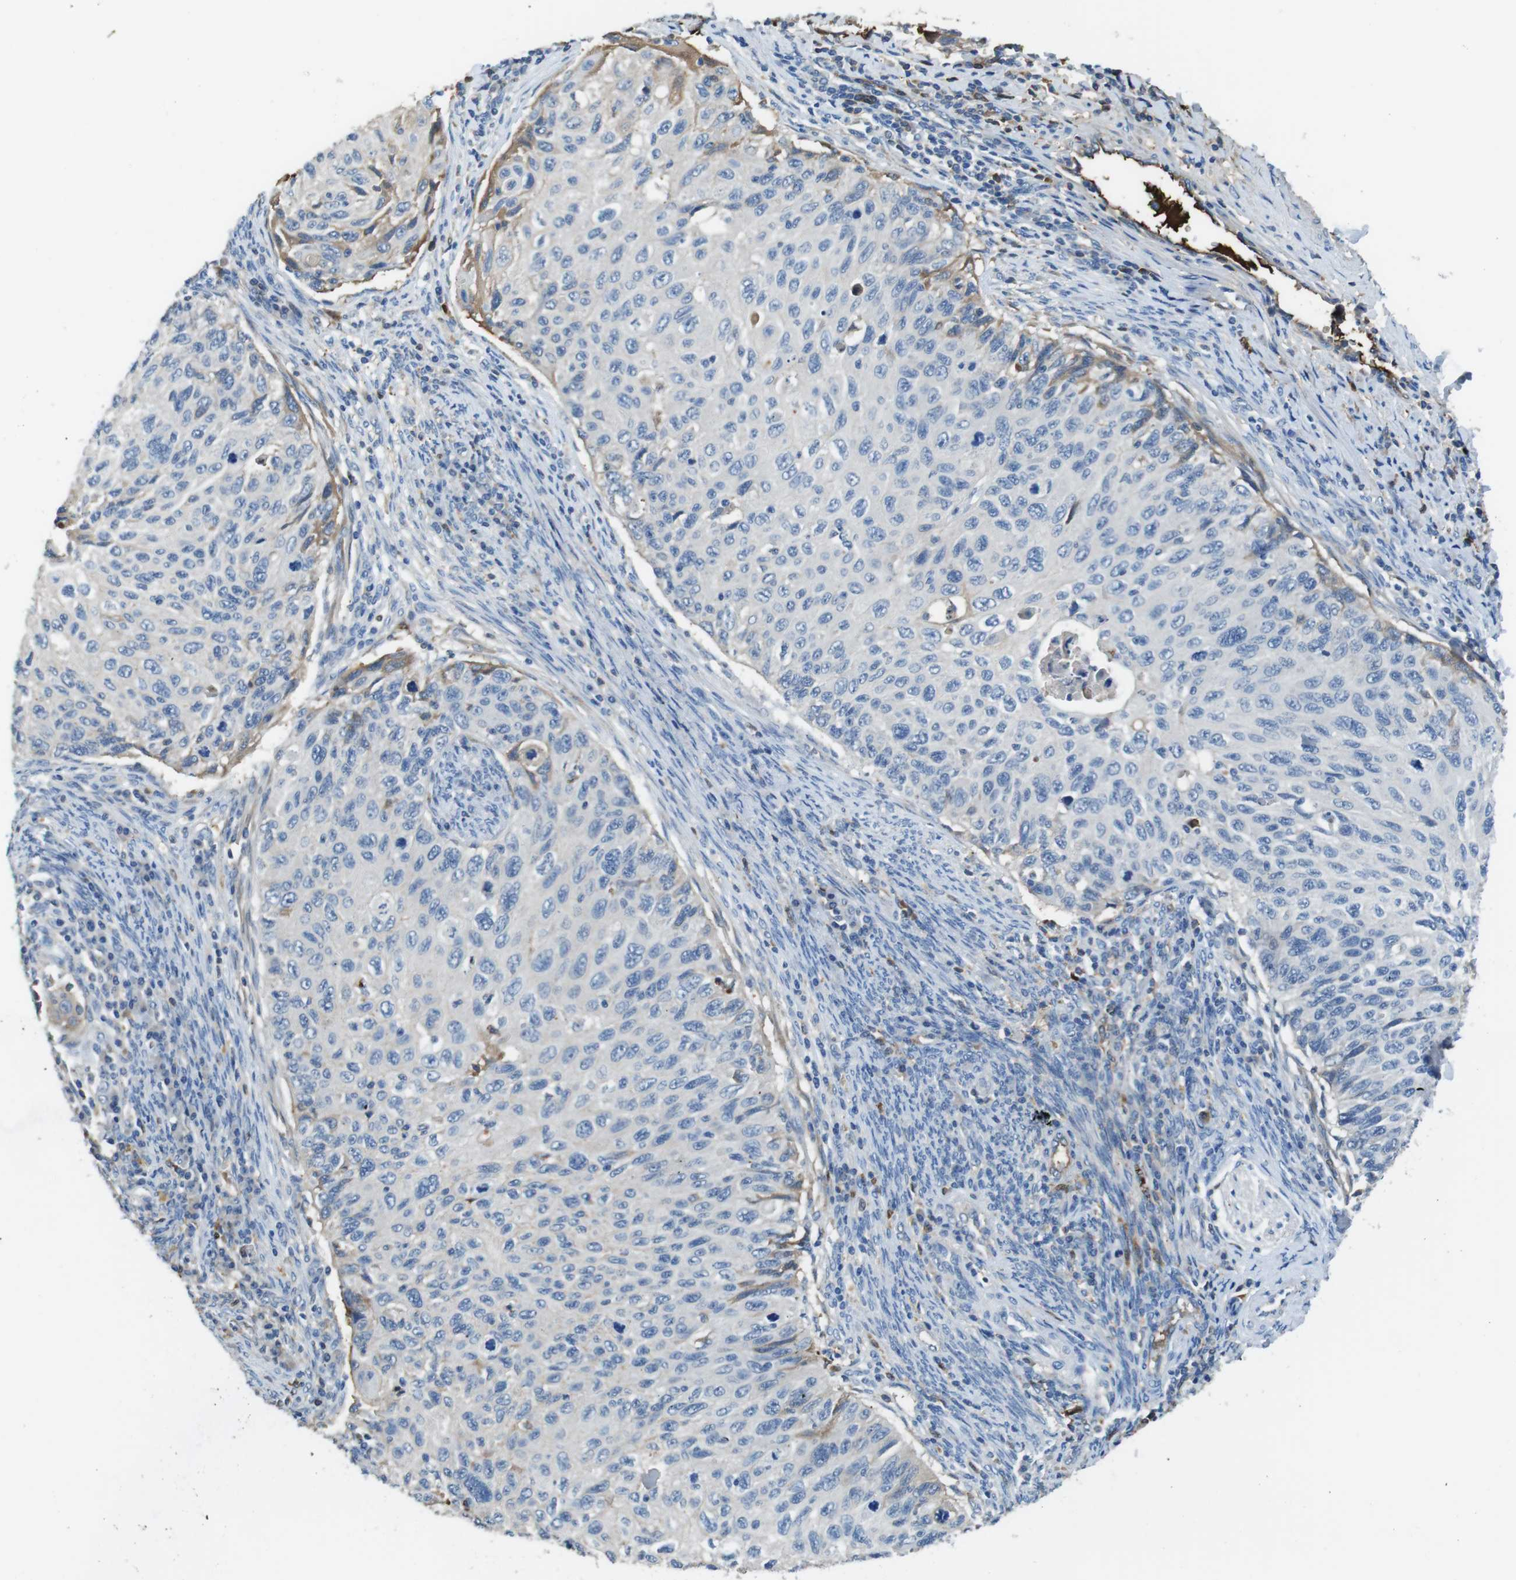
{"staining": {"intensity": "negative", "quantity": "none", "location": "none"}, "tissue": "cervical cancer", "cell_type": "Tumor cells", "image_type": "cancer", "snomed": [{"axis": "morphology", "description": "Squamous cell carcinoma, NOS"}, {"axis": "topography", "description": "Cervix"}], "caption": "Squamous cell carcinoma (cervical) was stained to show a protein in brown. There is no significant expression in tumor cells.", "gene": "TMPRSS15", "patient": {"sex": "female", "age": 70}}